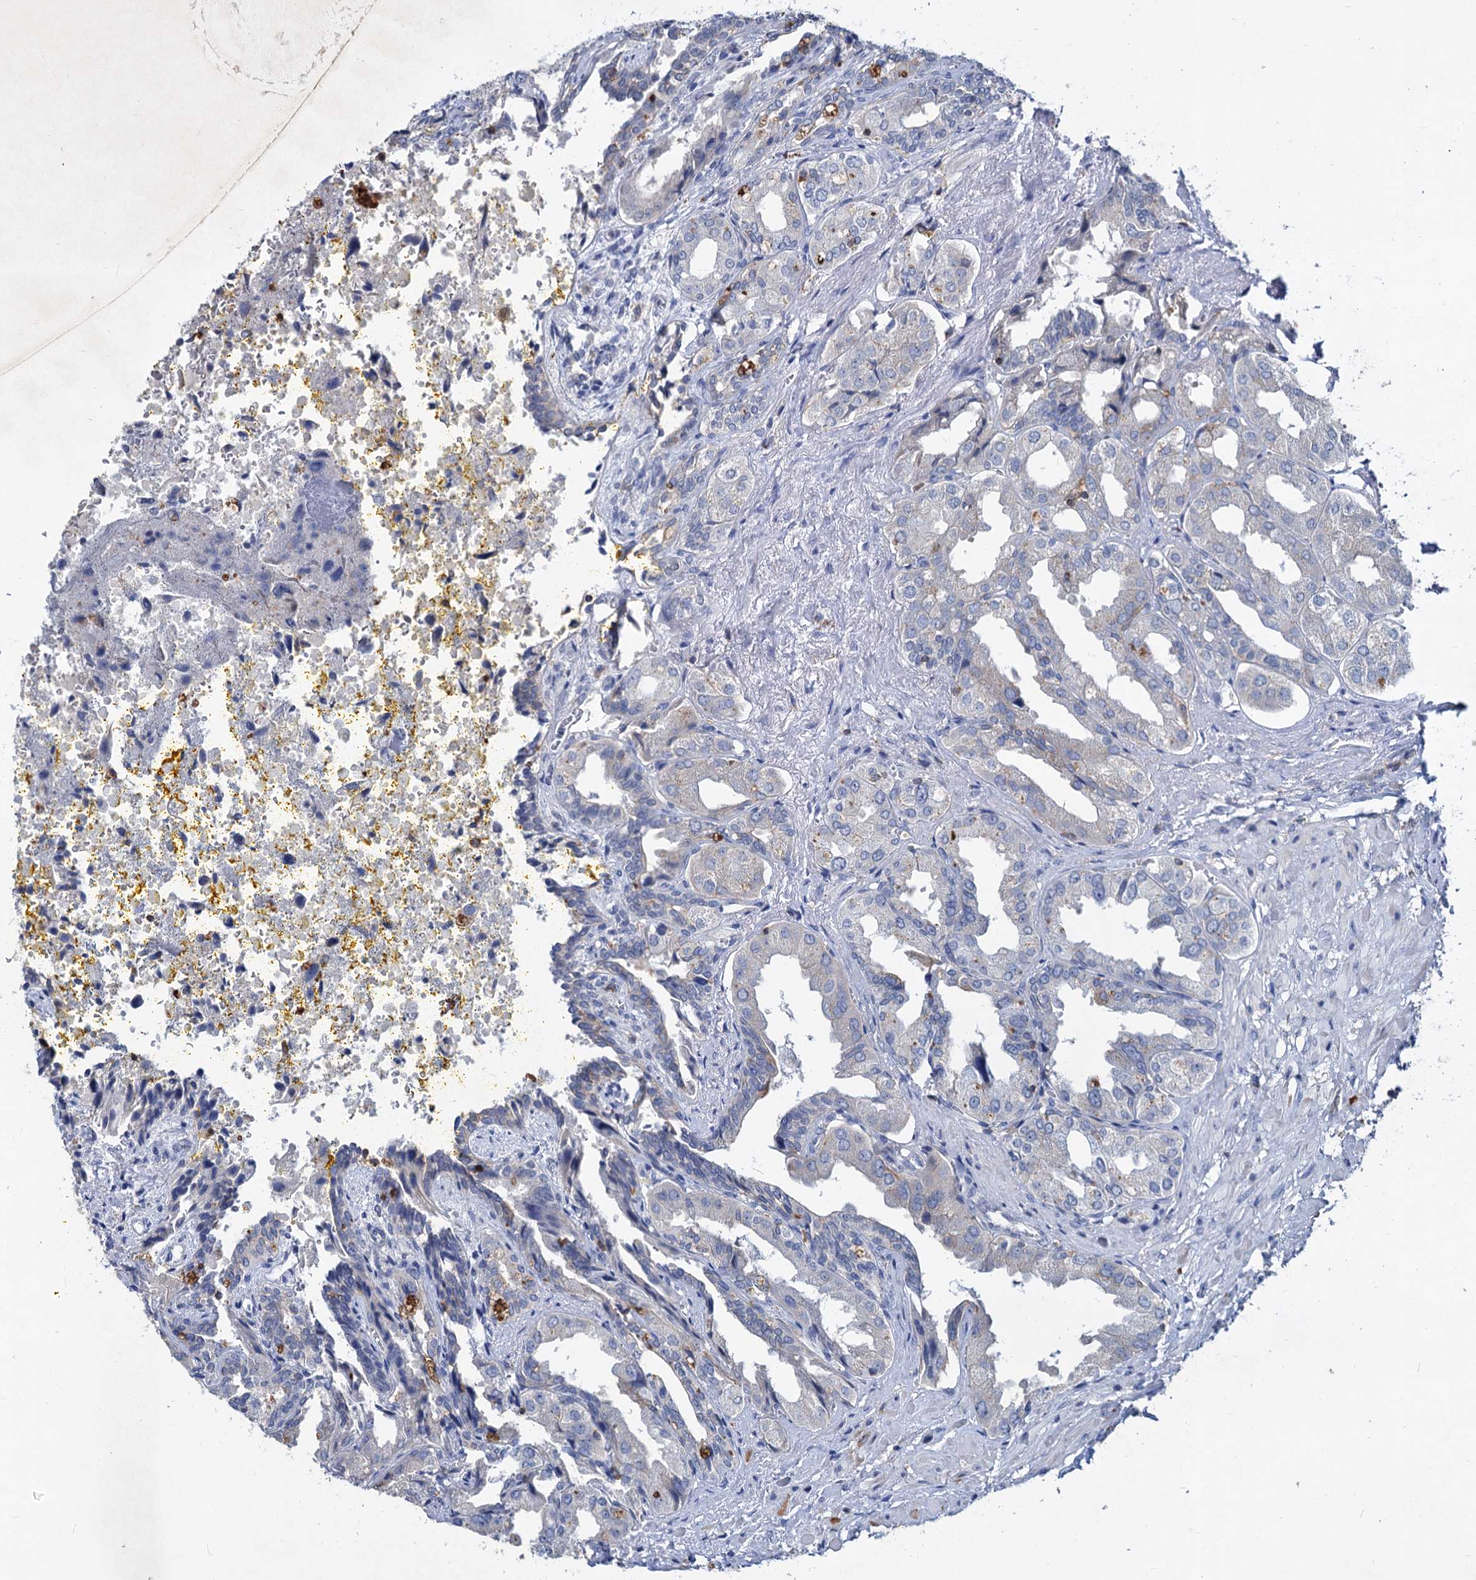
{"staining": {"intensity": "weak", "quantity": "25%-75%", "location": "cytoplasmic/membranous"}, "tissue": "seminal vesicle", "cell_type": "Glandular cells", "image_type": "normal", "snomed": [{"axis": "morphology", "description": "Normal tissue, NOS"}, {"axis": "topography", "description": "Seminal veicle"}], "caption": "Protein staining by immunohistochemistry (IHC) reveals weak cytoplasmic/membranous staining in about 25%-75% of glandular cells in normal seminal vesicle.", "gene": "LRCH4", "patient": {"sex": "male", "age": 63}}